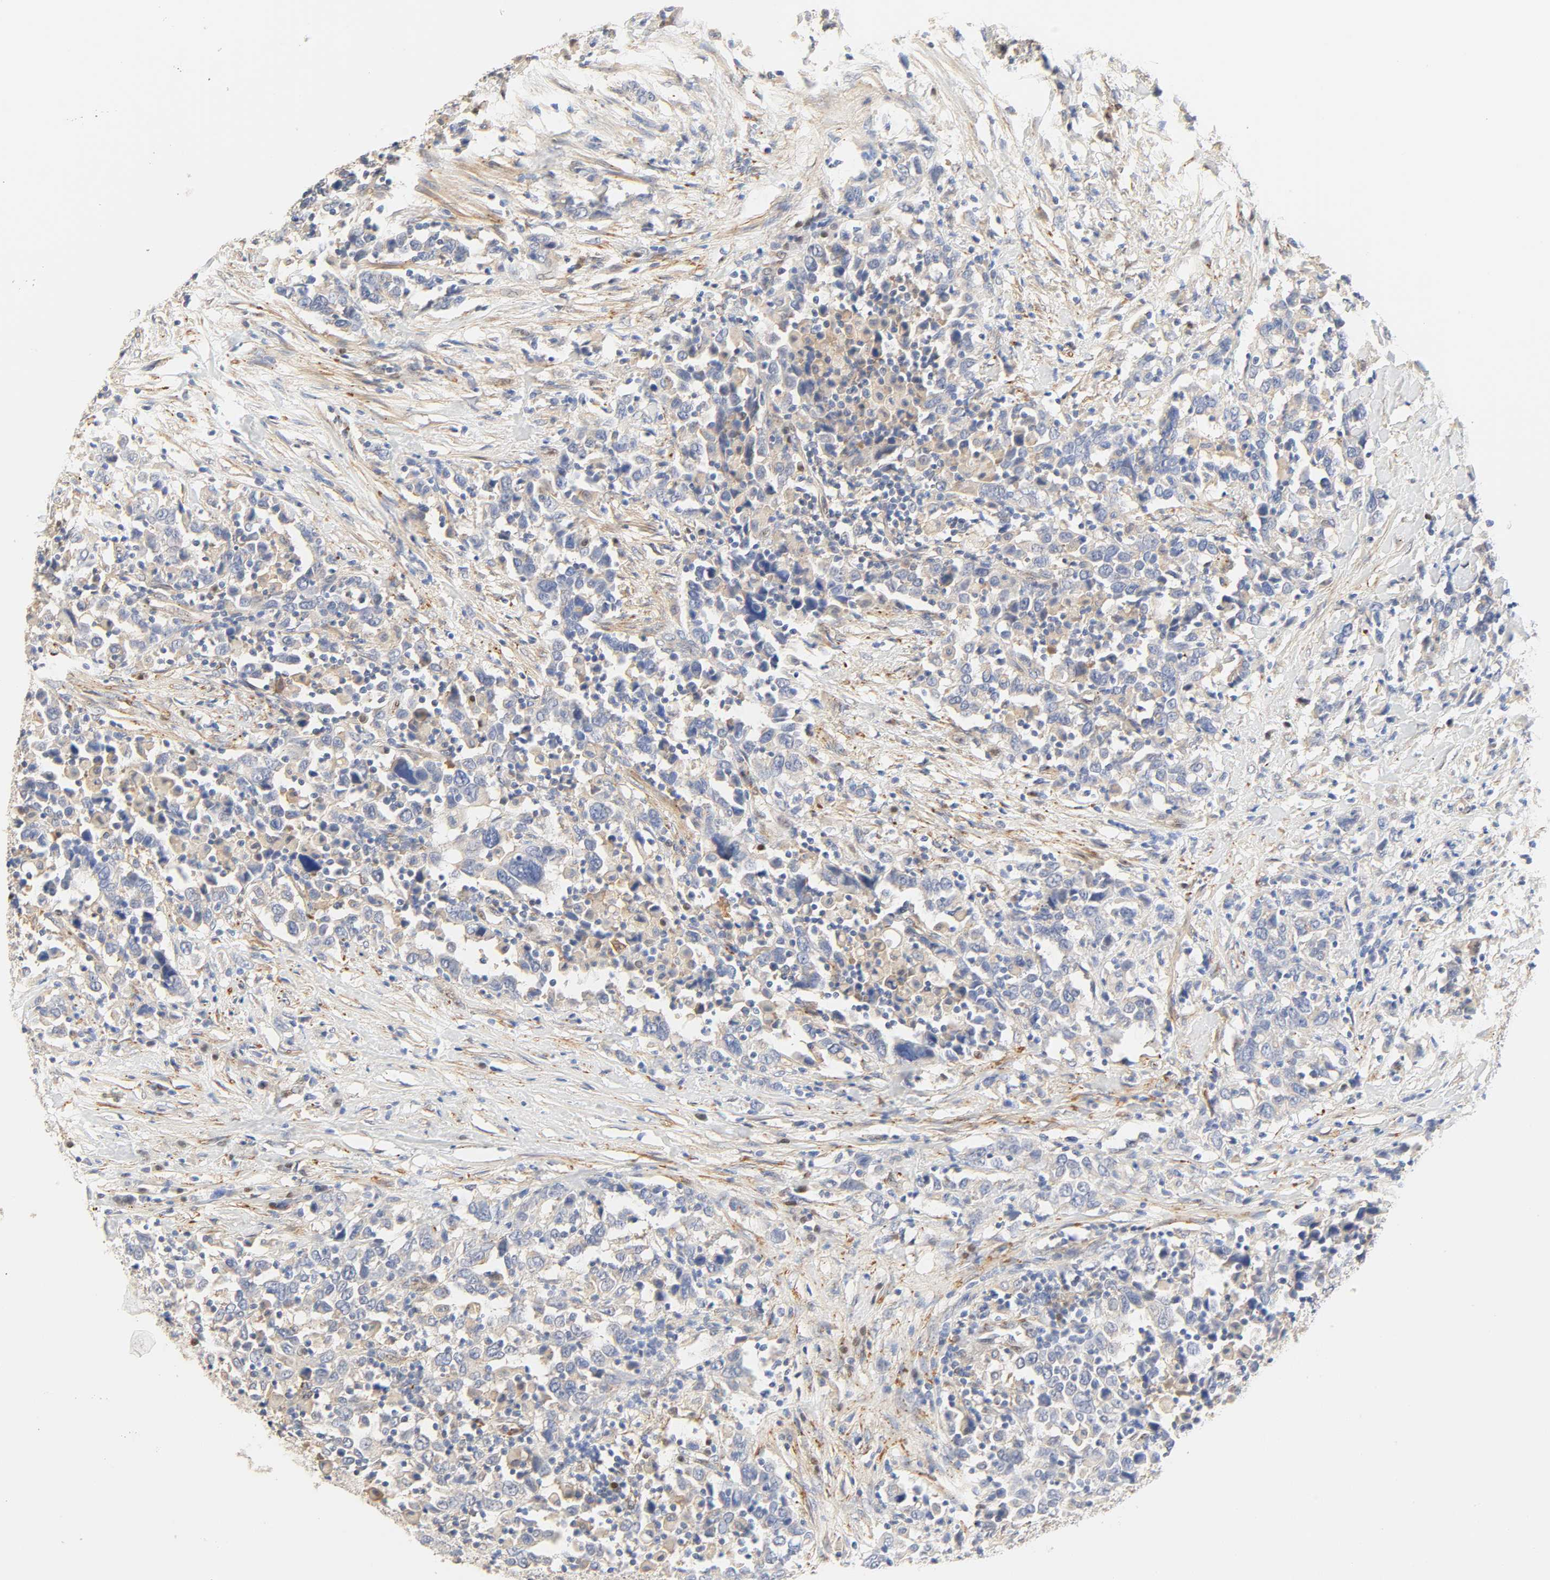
{"staining": {"intensity": "negative", "quantity": "none", "location": "none"}, "tissue": "urothelial cancer", "cell_type": "Tumor cells", "image_type": "cancer", "snomed": [{"axis": "morphology", "description": "Urothelial carcinoma, High grade"}, {"axis": "topography", "description": "Urinary bladder"}], "caption": "Photomicrograph shows no significant protein staining in tumor cells of urothelial cancer. (Stains: DAB (3,3'-diaminobenzidine) immunohistochemistry (IHC) with hematoxylin counter stain, Microscopy: brightfield microscopy at high magnification).", "gene": "BORCS8-MEF2B", "patient": {"sex": "male", "age": 61}}